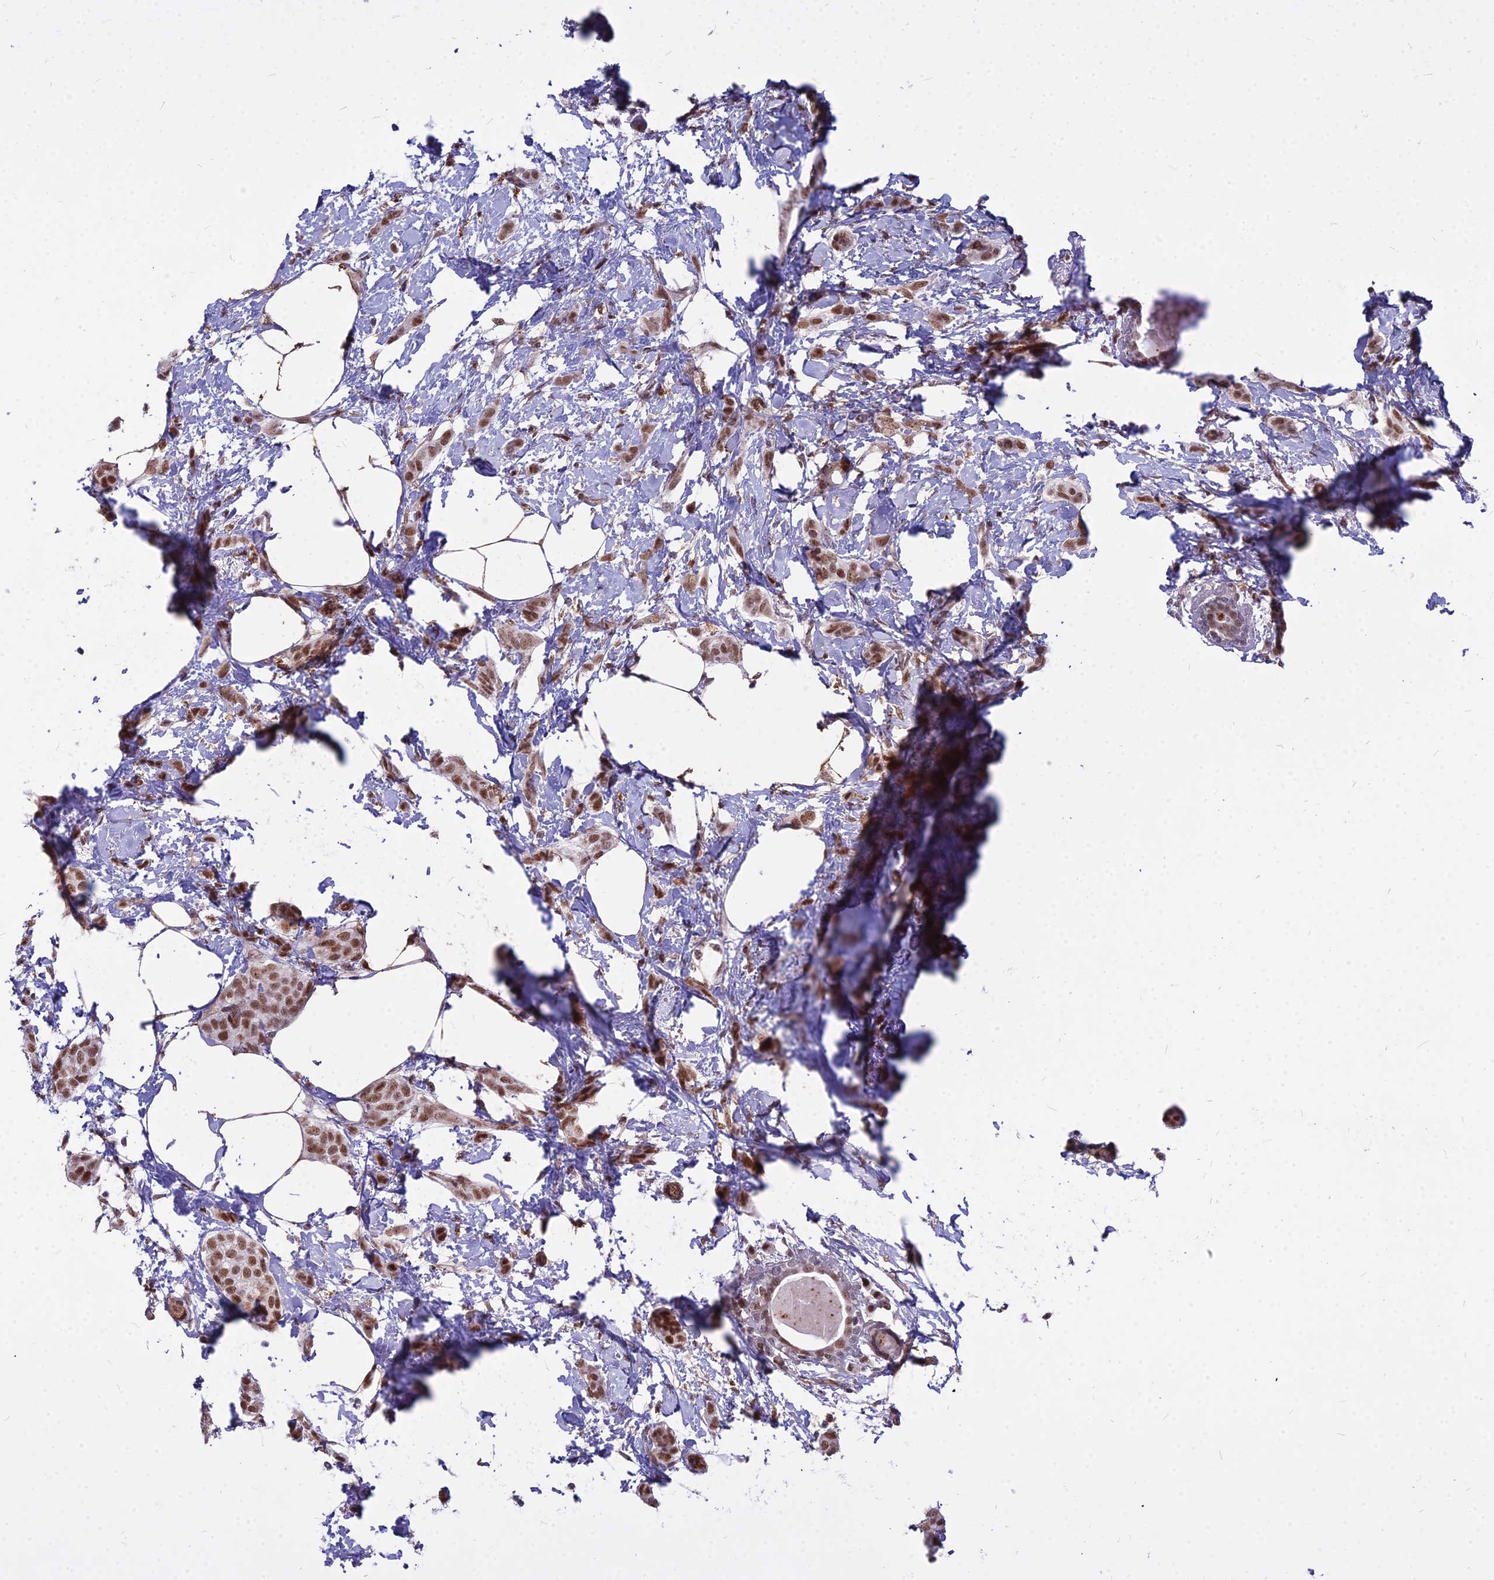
{"staining": {"intensity": "moderate", "quantity": ">75%", "location": "nuclear"}, "tissue": "breast cancer", "cell_type": "Tumor cells", "image_type": "cancer", "snomed": [{"axis": "morphology", "description": "Duct carcinoma"}, {"axis": "topography", "description": "Breast"}], "caption": "Breast infiltrating ductal carcinoma tissue displays moderate nuclear staining in about >75% of tumor cells, visualized by immunohistochemistry.", "gene": "ALG10", "patient": {"sex": "female", "age": 72}}